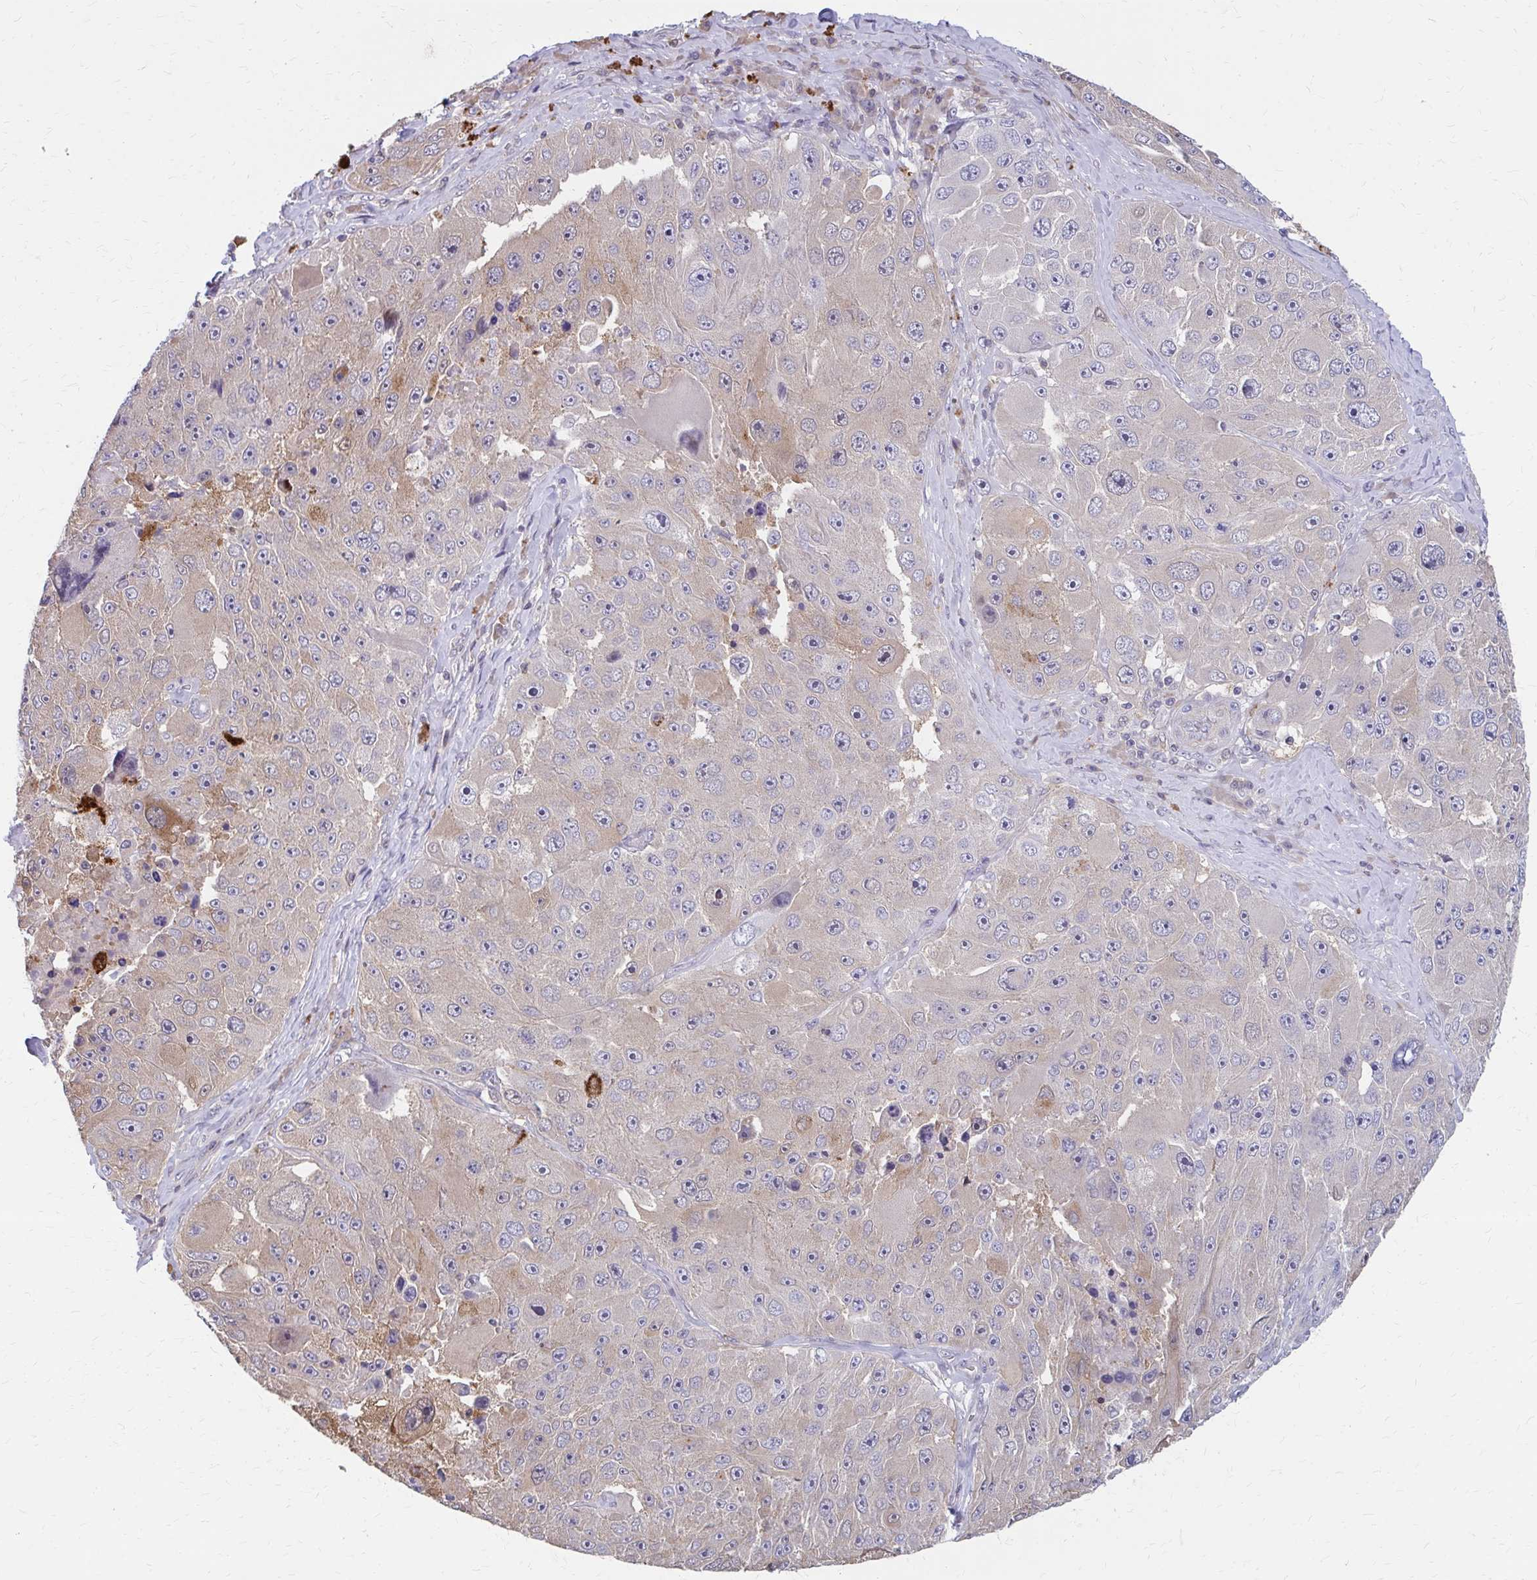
{"staining": {"intensity": "weak", "quantity": "25%-75%", "location": "cytoplasmic/membranous,nuclear"}, "tissue": "melanoma", "cell_type": "Tumor cells", "image_type": "cancer", "snomed": [{"axis": "morphology", "description": "Malignant melanoma, Metastatic site"}, {"axis": "topography", "description": "Lymph node"}], "caption": "DAB immunohistochemical staining of human malignant melanoma (metastatic site) displays weak cytoplasmic/membranous and nuclear protein expression in approximately 25%-75% of tumor cells.", "gene": "IFI44L", "patient": {"sex": "male", "age": 62}}